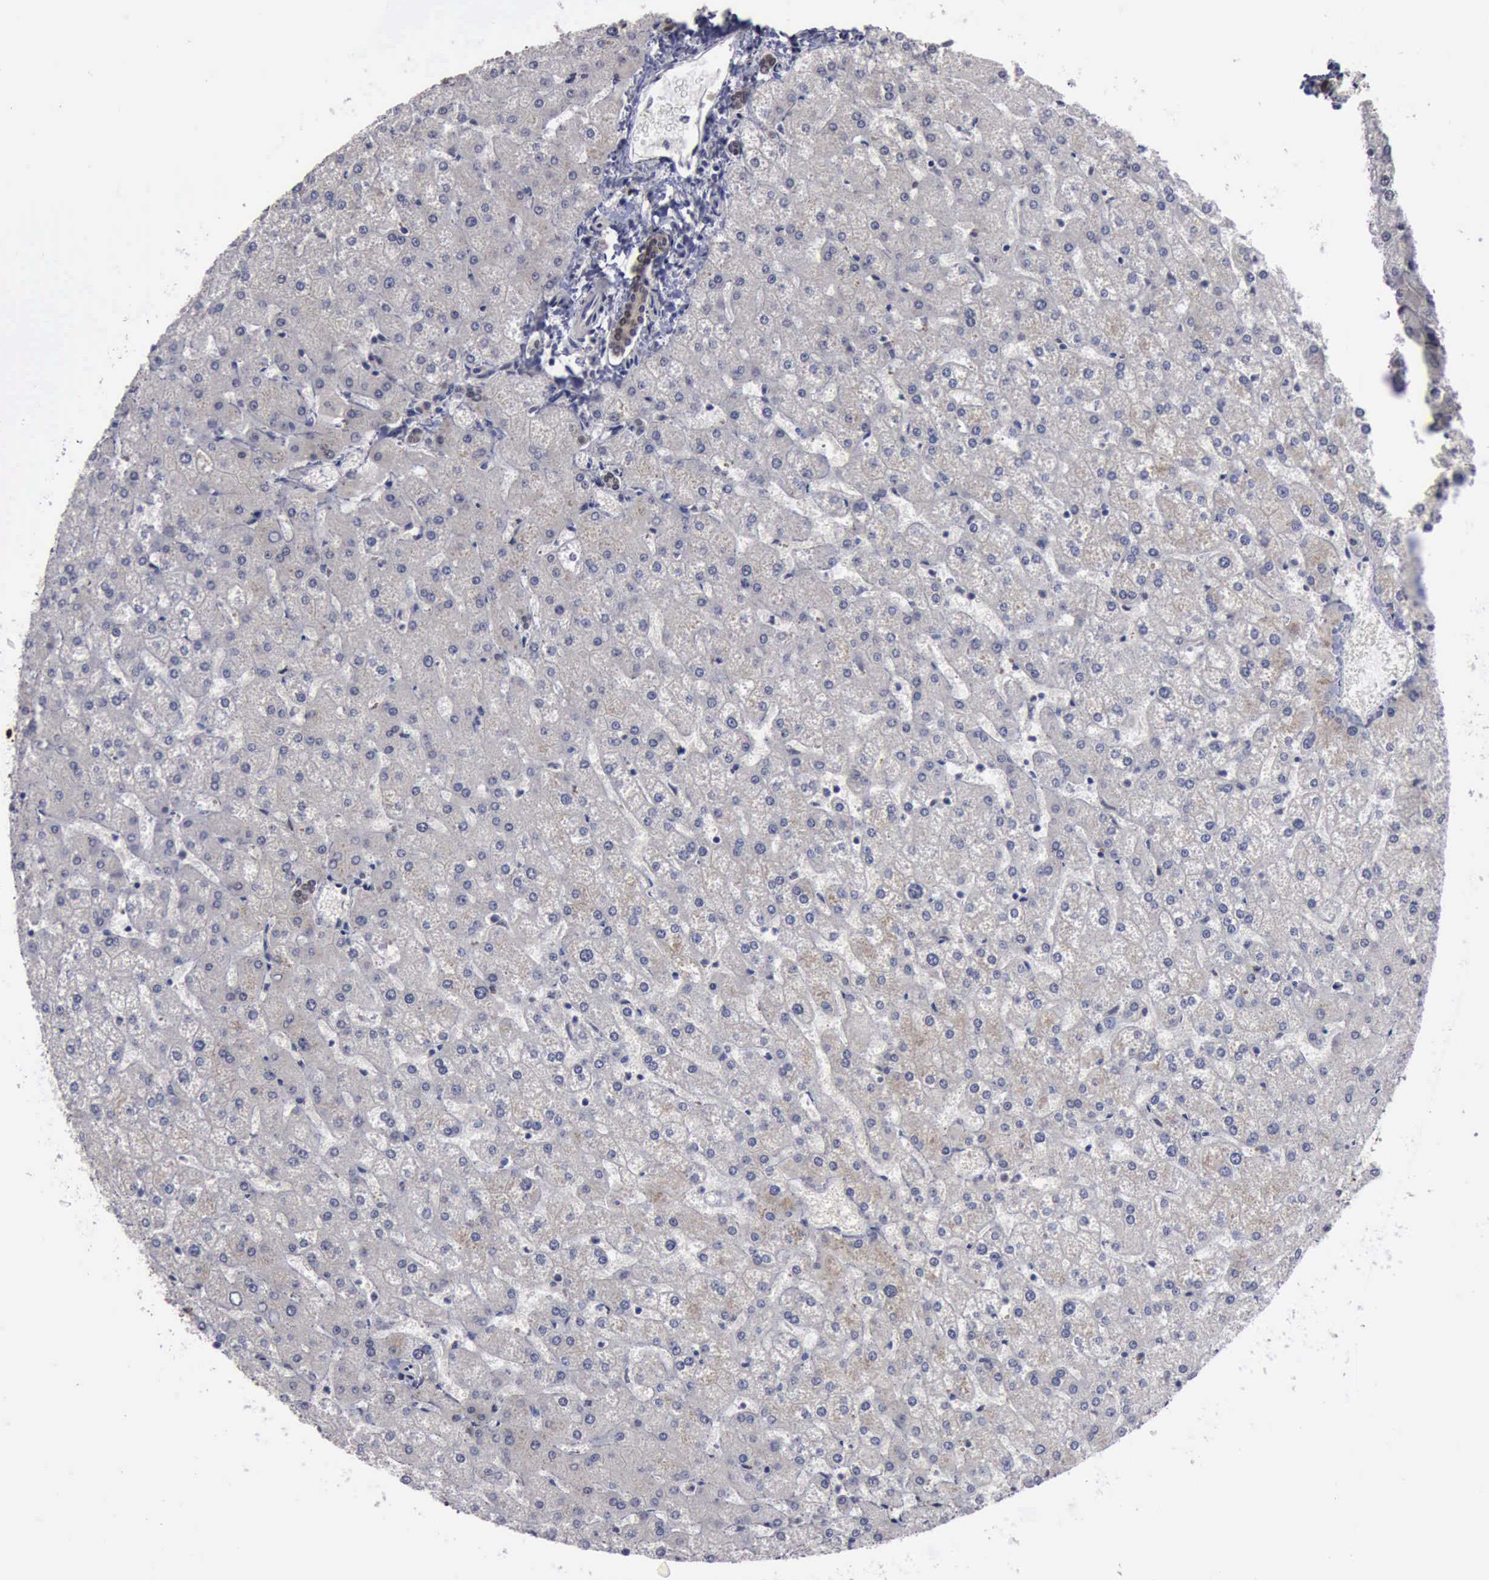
{"staining": {"intensity": "weak", "quantity": "25%-75%", "location": "cytoplasmic/membranous,nuclear"}, "tissue": "liver", "cell_type": "Cholangiocytes", "image_type": "normal", "snomed": [{"axis": "morphology", "description": "Normal tissue, NOS"}, {"axis": "topography", "description": "Liver"}], "caption": "An immunohistochemistry photomicrograph of unremarkable tissue is shown. Protein staining in brown labels weak cytoplasmic/membranous,nuclear positivity in liver within cholangiocytes.", "gene": "RTCB", "patient": {"sex": "female", "age": 32}}